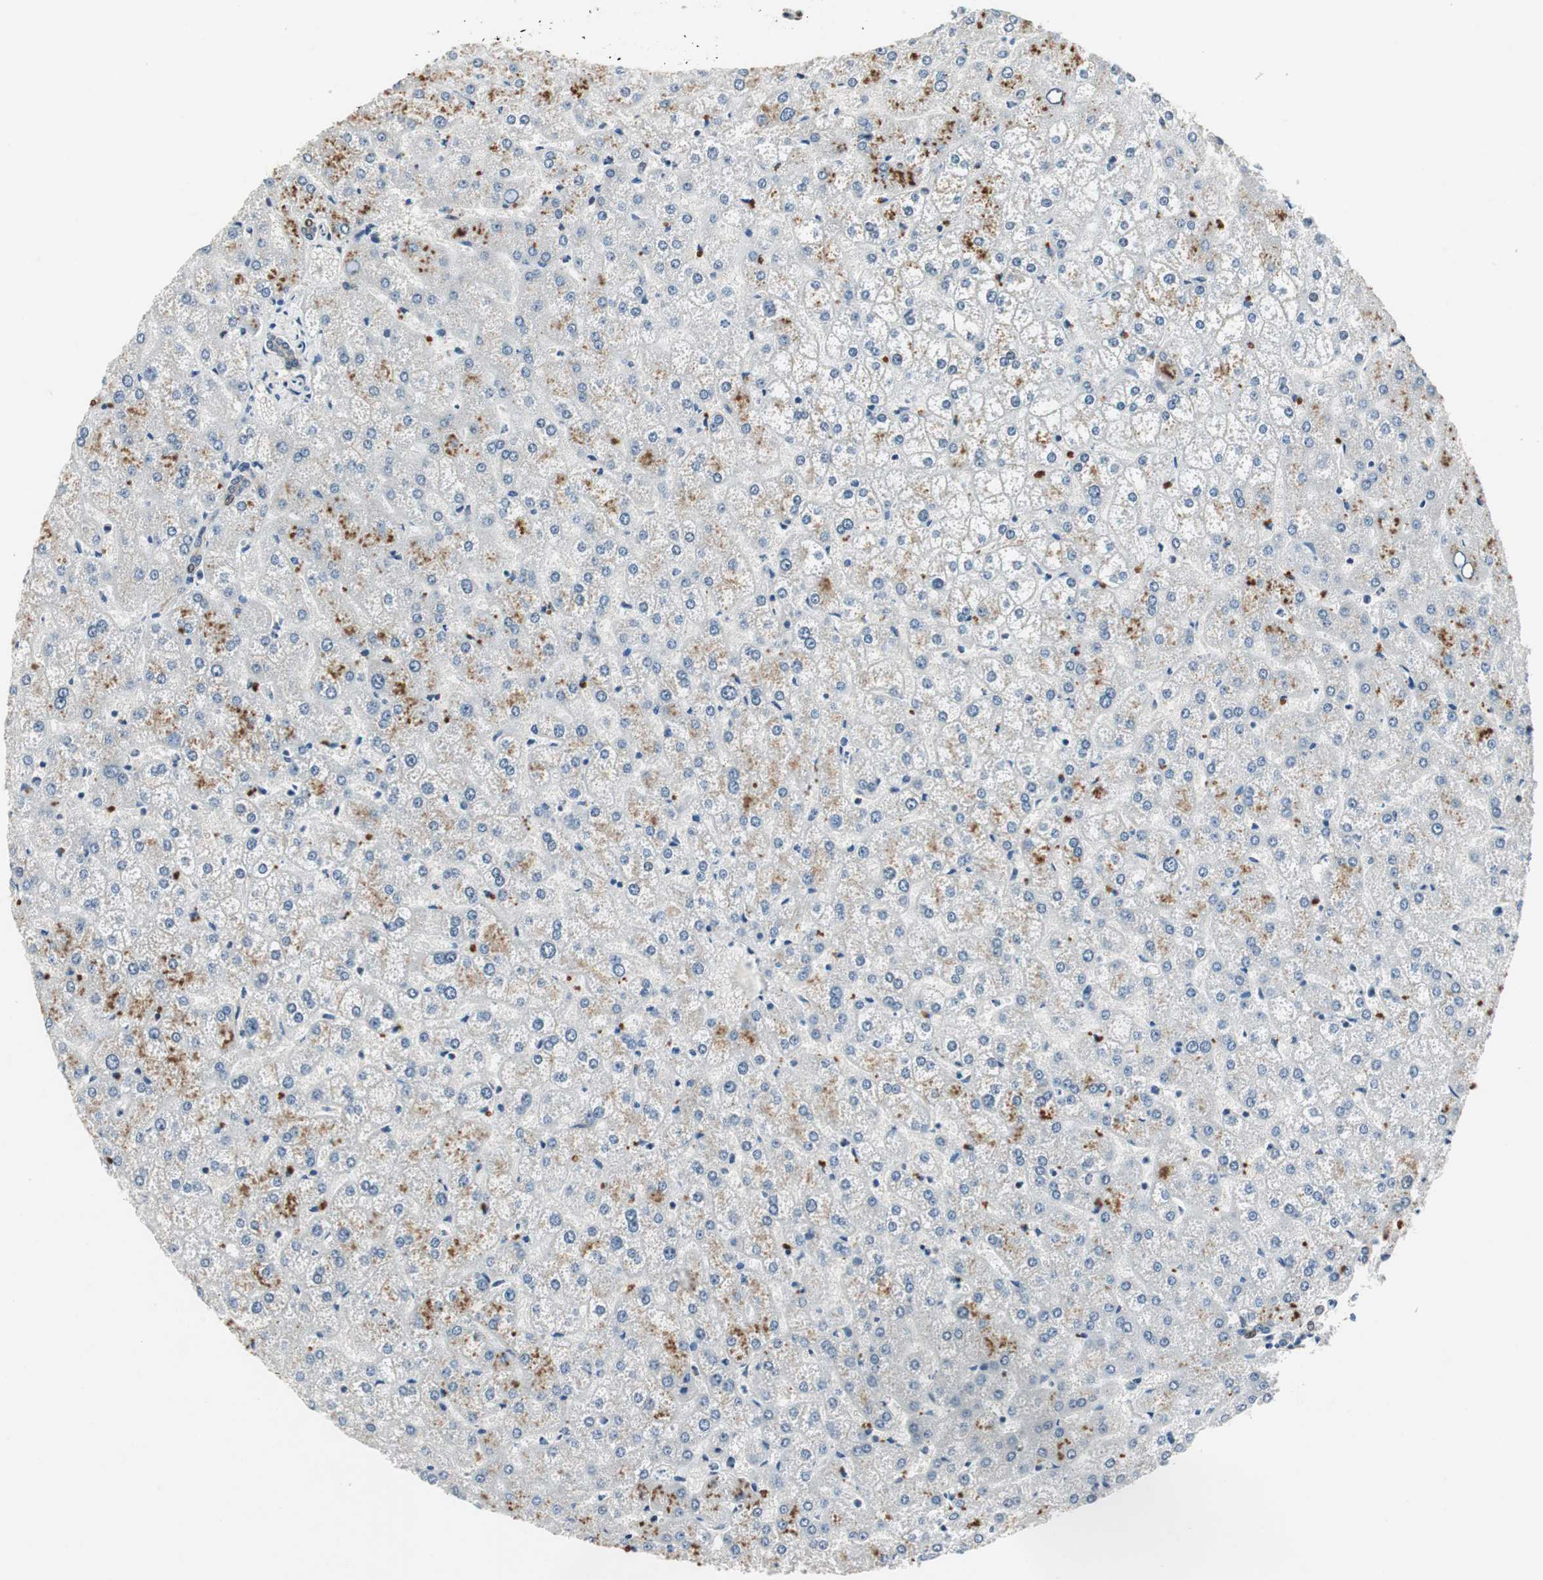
{"staining": {"intensity": "negative", "quantity": "none", "location": "none"}, "tissue": "liver", "cell_type": "Cholangiocytes", "image_type": "normal", "snomed": [{"axis": "morphology", "description": "Normal tissue, NOS"}, {"axis": "topography", "description": "Liver"}], "caption": "Immunohistochemical staining of normal liver demonstrates no significant positivity in cholangiocytes.", "gene": "AJUBA", "patient": {"sex": "female", "age": 32}}